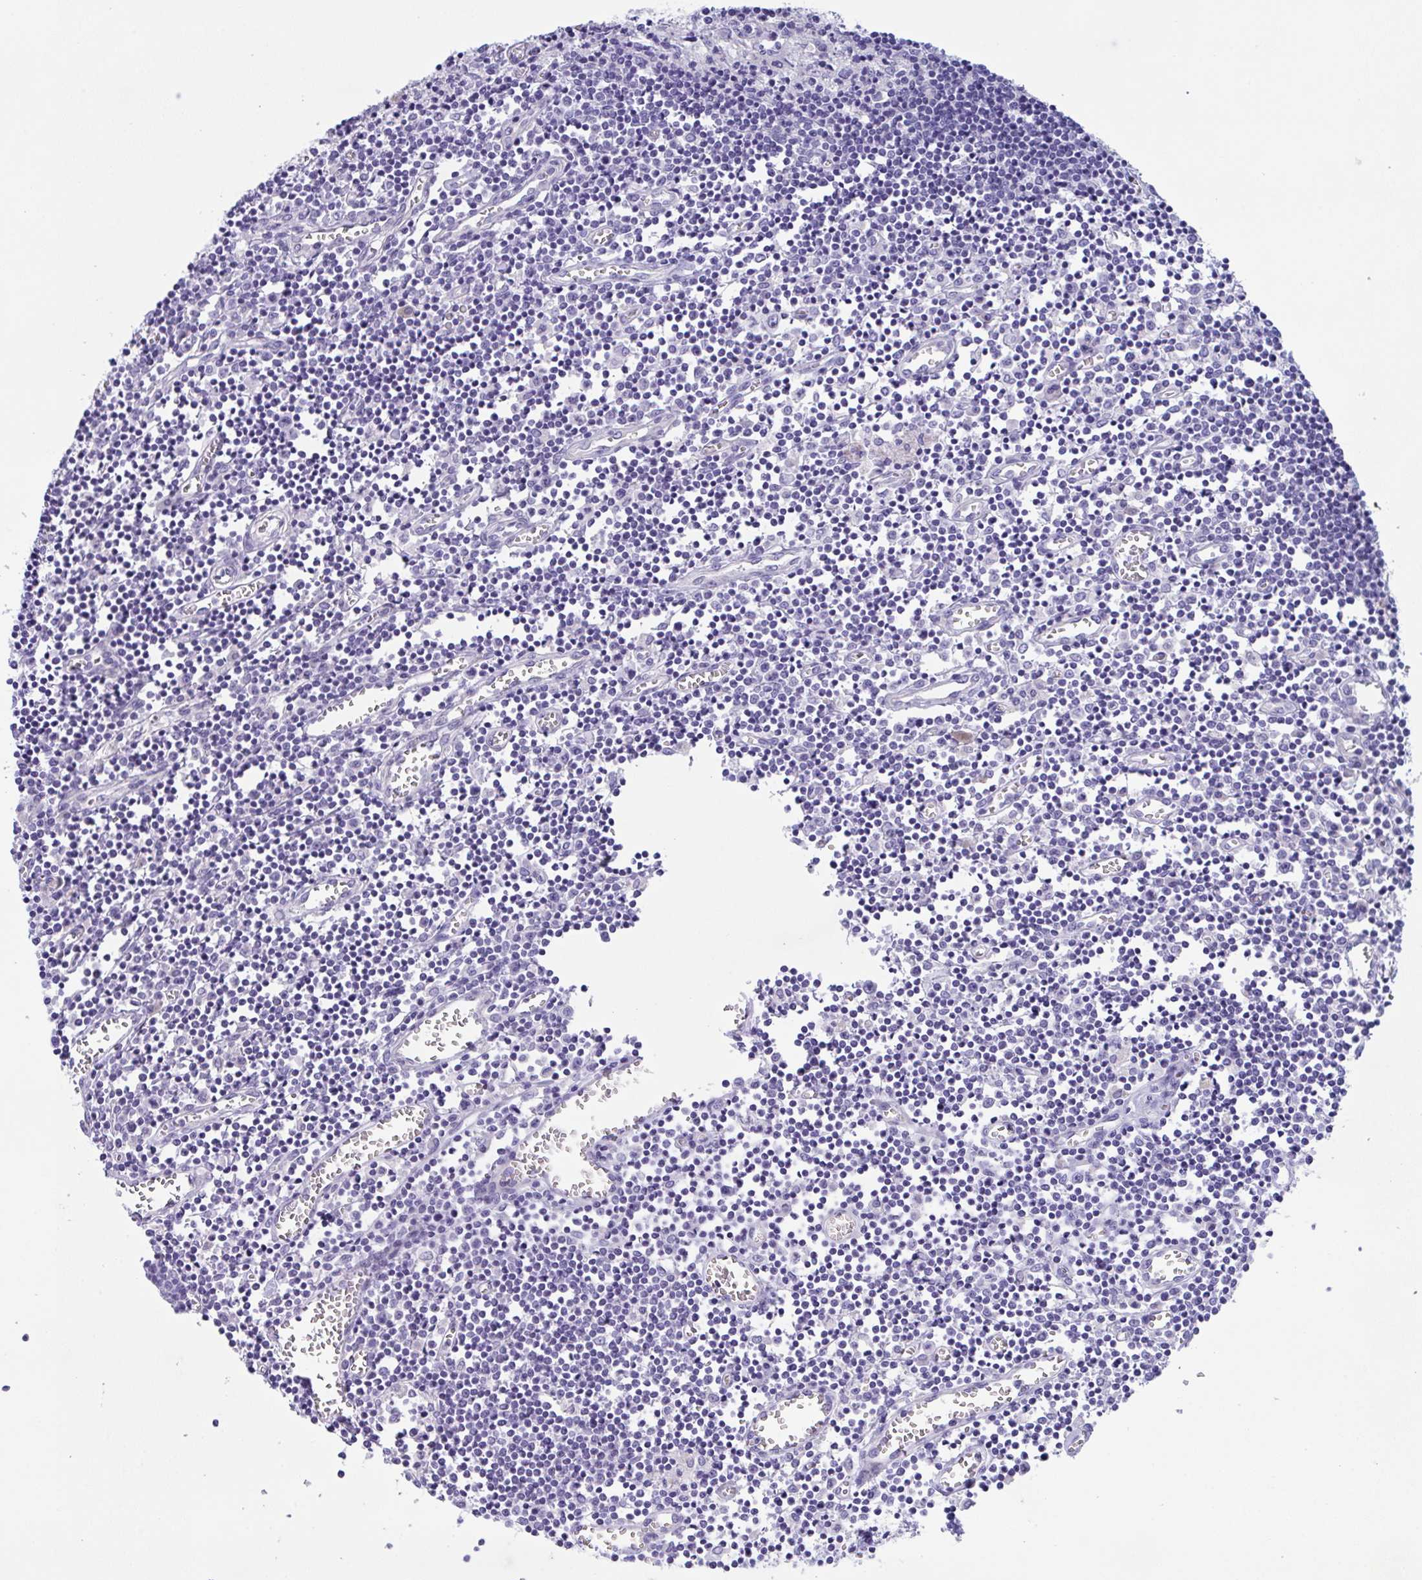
{"staining": {"intensity": "negative", "quantity": "none", "location": "none"}, "tissue": "lymph node", "cell_type": "Germinal center cells", "image_type": "normal", "snomed": [{"axis": "morphology", "description": "Normal tissue, NOS"}, {"axis": "topography", "description": "Lymph node"}], "caption": "Germinal center cells show no significant protein positivity in unremarkable lymph node.", "gene": "TMEM106B", "patient": {"sex": "male", "age": 66}}